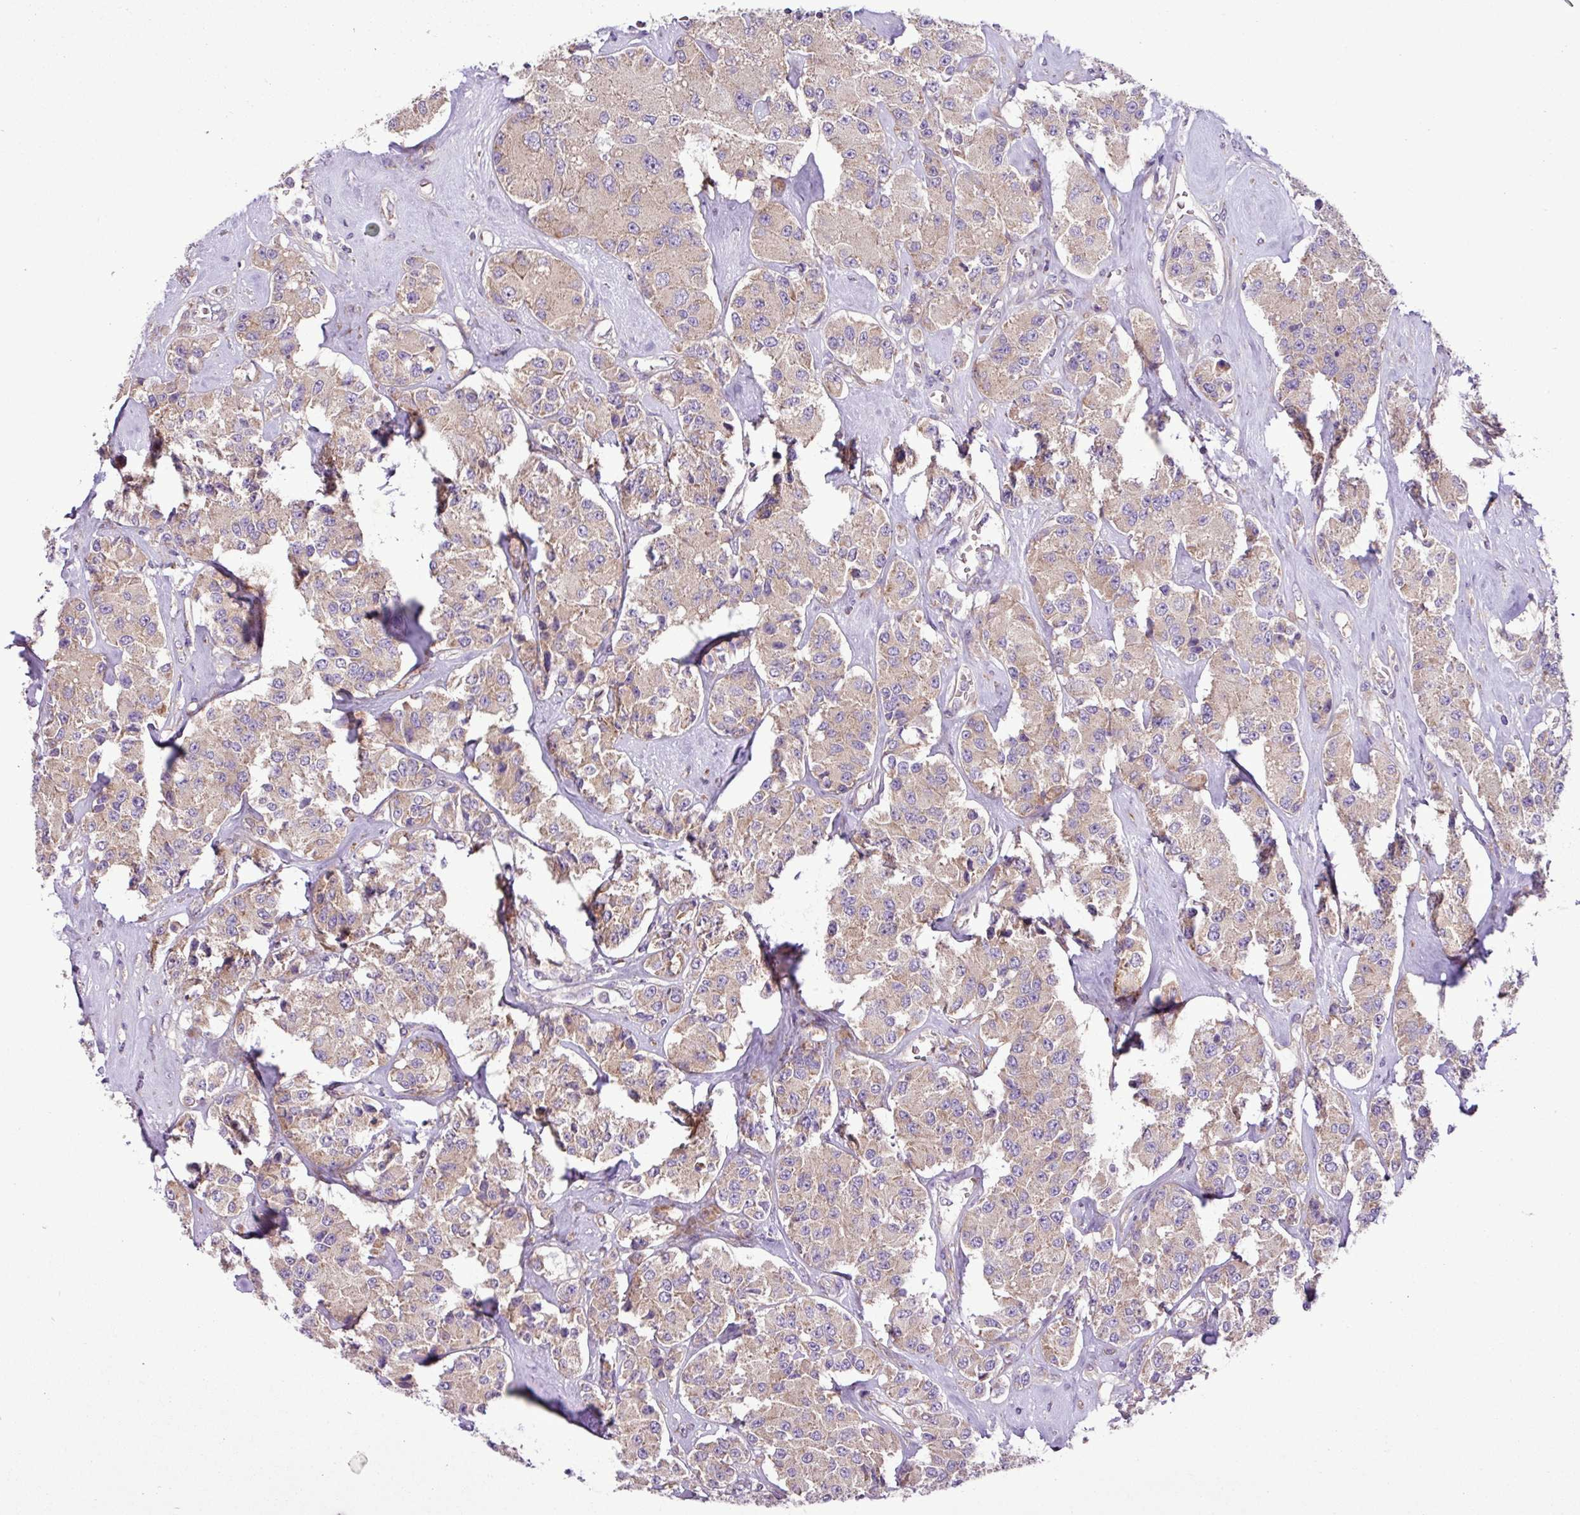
{"staining": {"intensity": "weak", "quantity": "25%-75%", "location": "cytoplasmic/membranous"}, "tissue": "carcinoid", "cell_type": "Tumor cells", "image_type": "cancer", "snomed": [{"axis": "morphology", "description": "Carcinoid, malignant, NOS"}, {"axis": "topography", "description": "Pancreas"}], "caption": "Approximately 25%-75% of tumor cells in human carcinoid (malignant) demonstrate weak cytoplasmic/membranous protein staining as visualized by brown immunohistochemical staining.", "gene": "RPL13", "patient": {"sex": "male", "age": 41}}